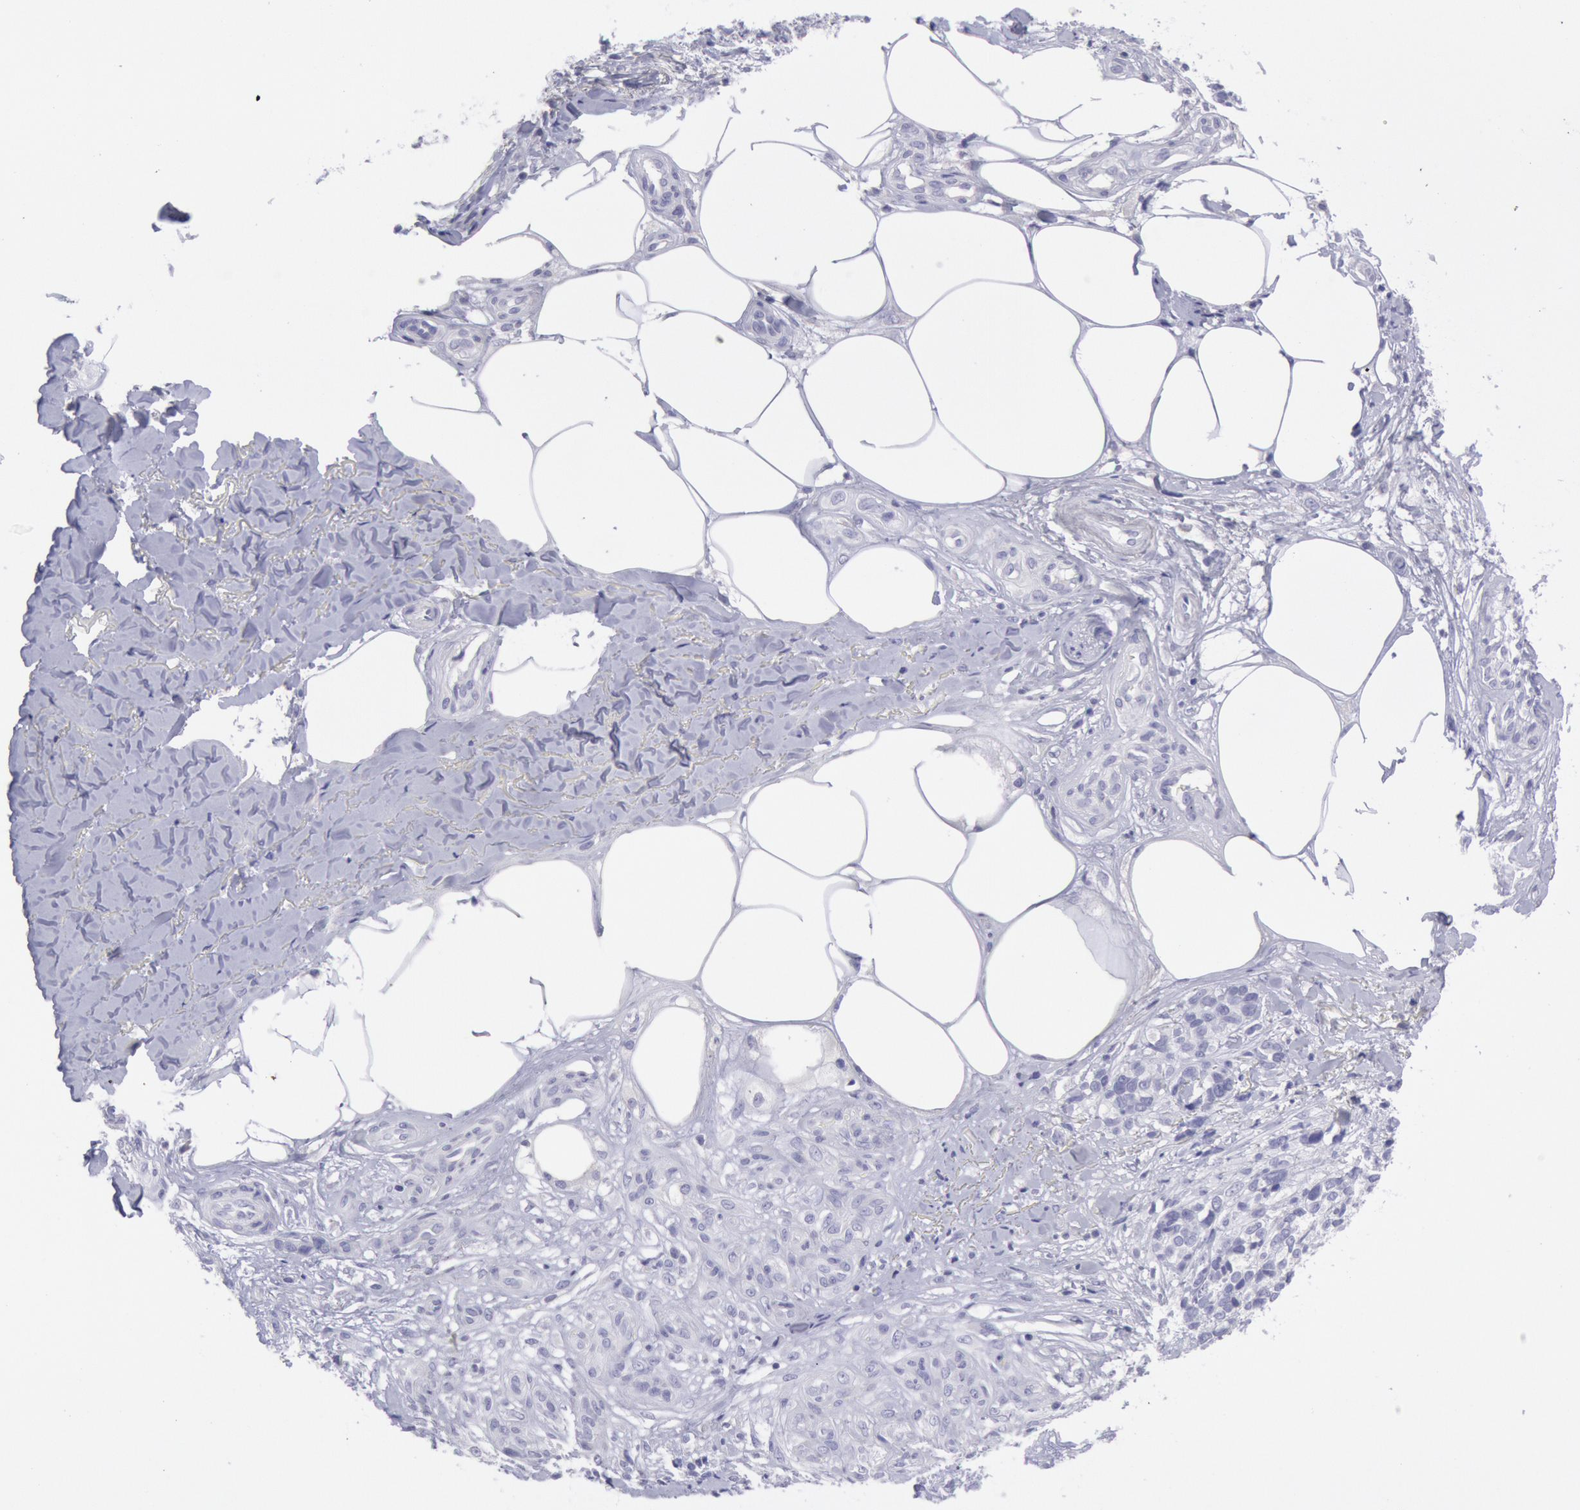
{"staining": {"intensity": "negative", "quantity": "none", "location": "none"}, "tissue": "melanoma", "cell_type": "Tumor cells", "image_type": "cancer", "snomed": [{"axis": "morphology", "description": "Malignant melanoma, NOS"}, {"axis": "topography", "description": "Skin"}], "caption": "Immunohistochemistry histopathology image of malignant melanoma stained for a protein (brown), which shows no positivity in tumor cells.", "gene": "MYH7", "patient": {"sex": "female", "age": 85}}